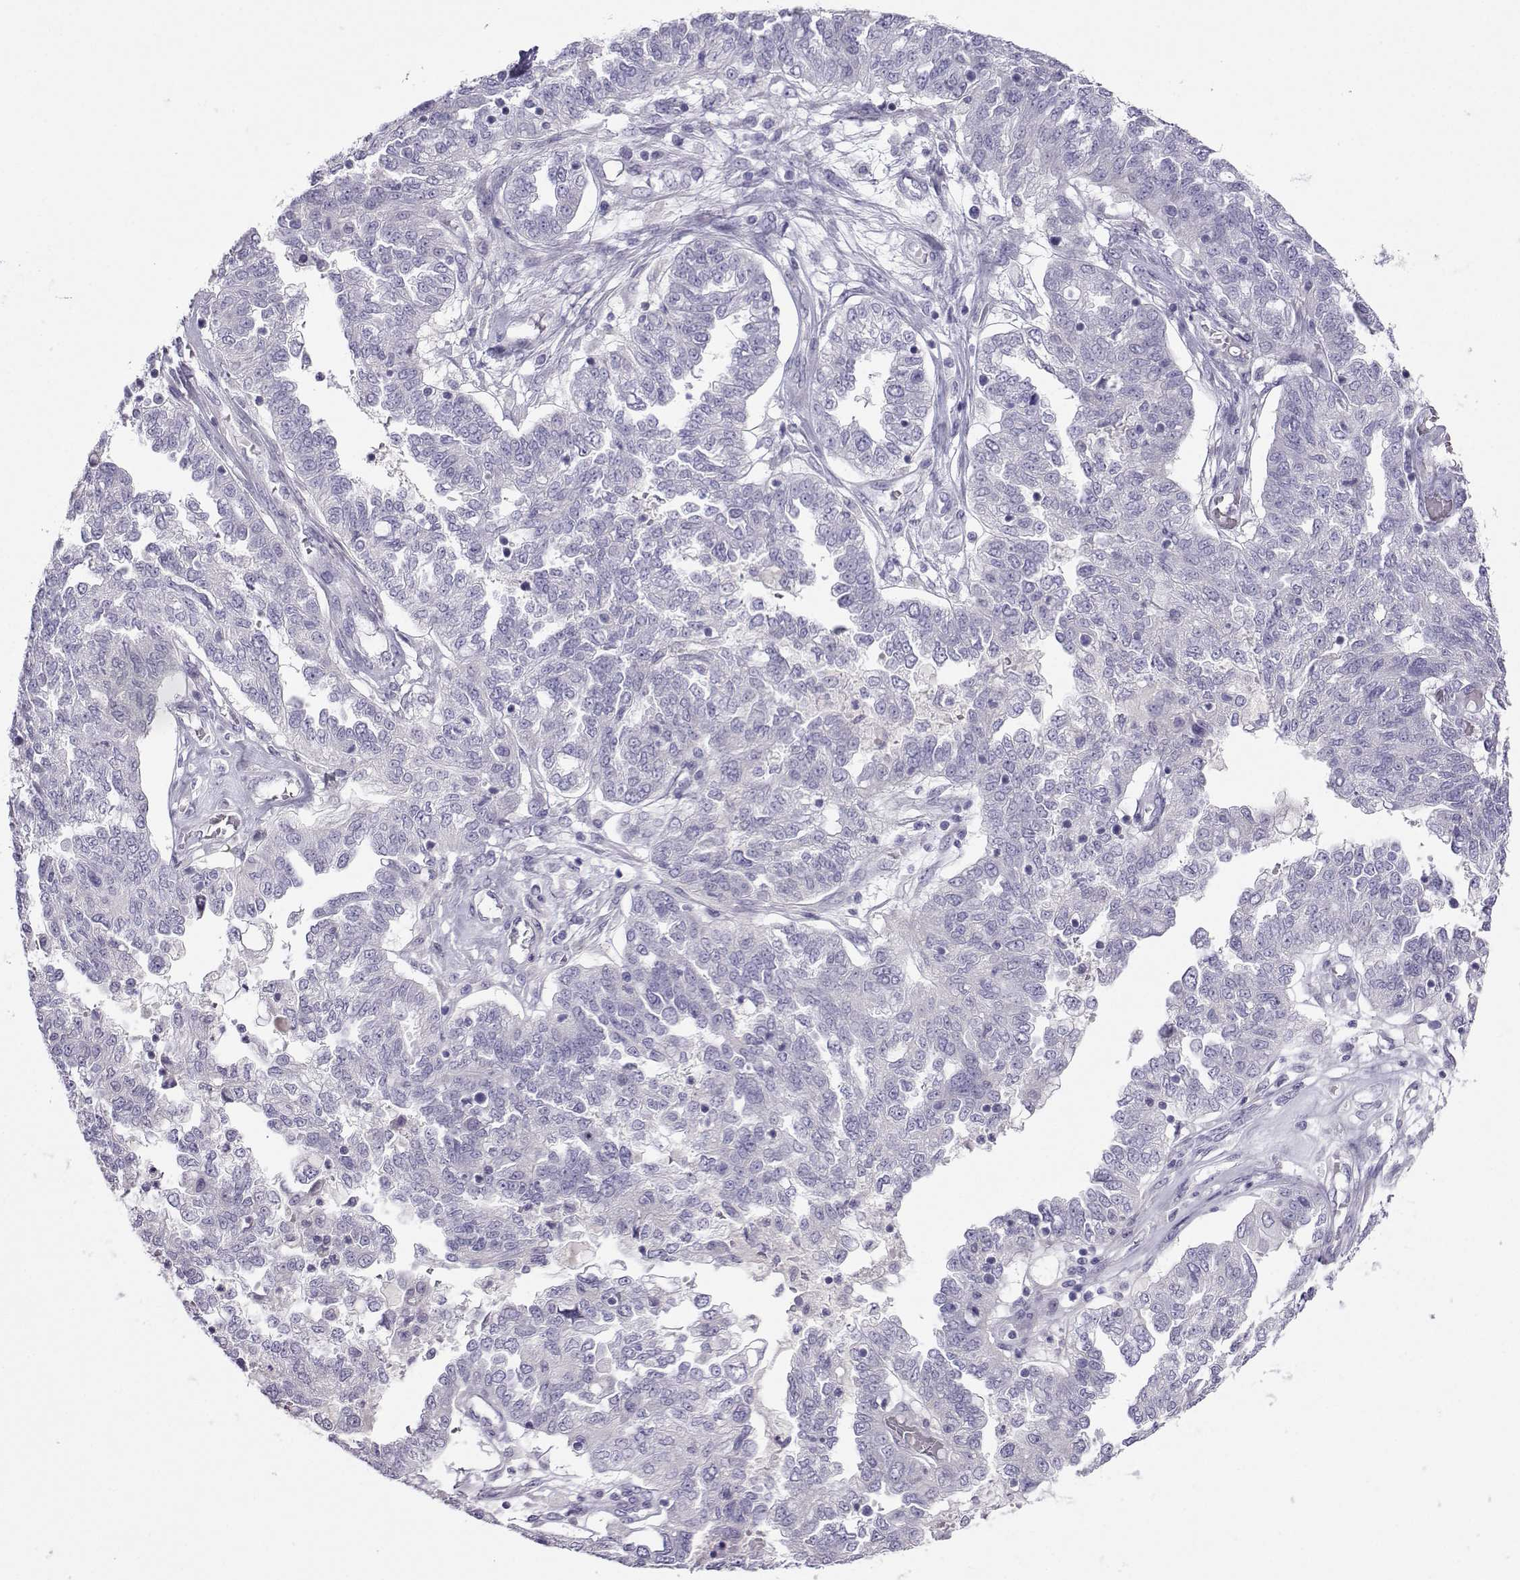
{"staining": {"intensity": "negative", "quantity": "none", "location": "none"}, "tissue": "ovarian cancer", "cell_type": "Tumor cells", "image_type": "cancer", "snomed": [{"axis": "morphology", "description": "Cystadenocarcinoma, serous, NOS"}, {"axis": "topography", "description": "Ovary"}], "caption": "High power microscopy histopathology image of an immunohistochemistry histopathology image of serous cystadenocarcinoma (ovarian), revealing no significant staining in tumor cells. Nuclei are stained in blue.", "gene": "FBXO24", "patient": {"sex": "female", "age": 67}}